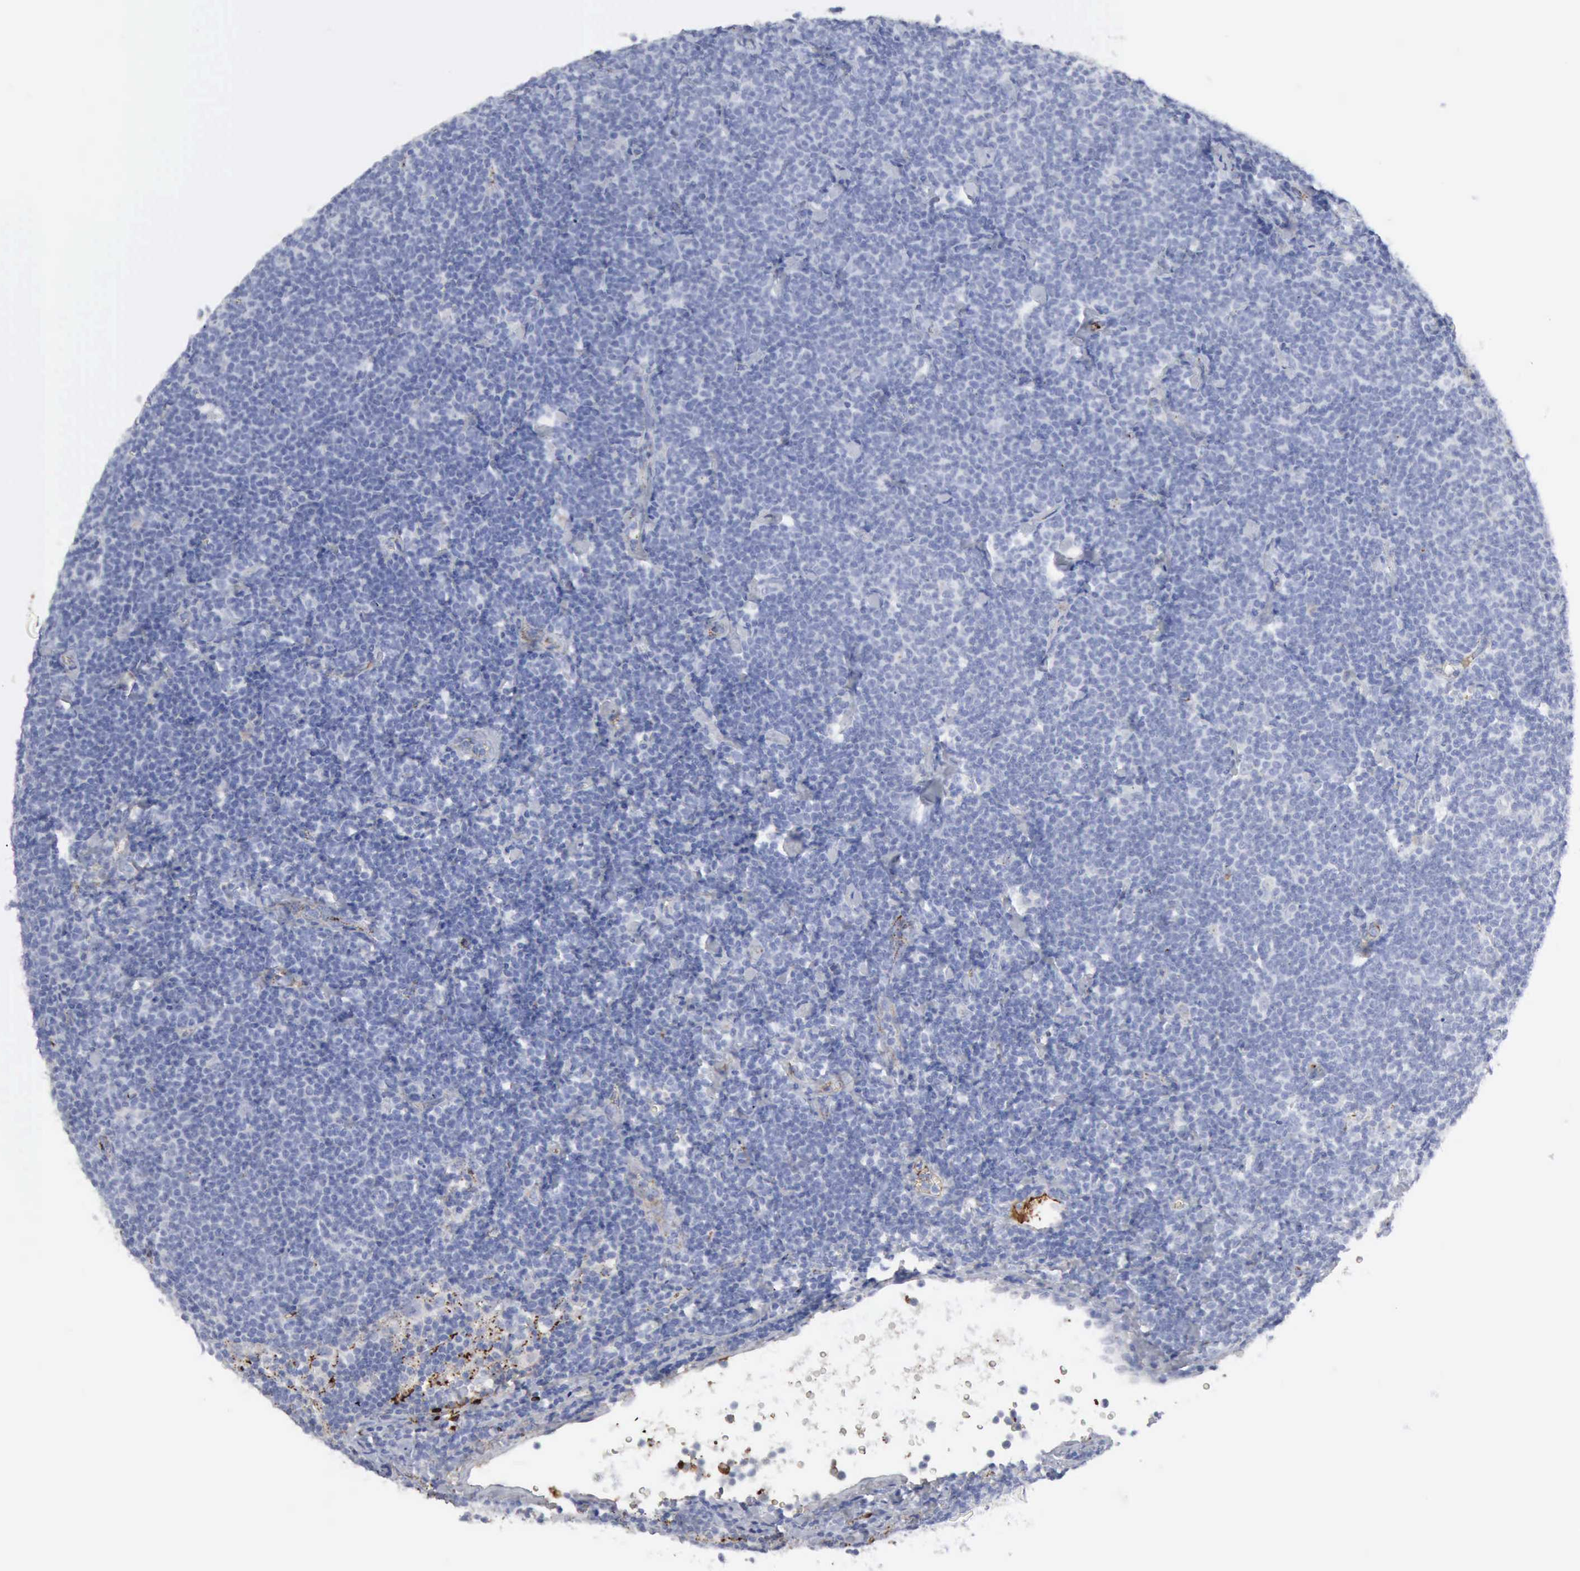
{"staining": {"intensity": "negative", "quantity": "none", "location": "none"}, "tissue": "lymphoma", "cell_type": "Tumor cells", "image_type": "cancer", "snomed": [{"axis": "morphology", "description": "Malignant lymphoma, non-Hodgkin's type, Low grade"}, {"axis": "topography", "description": "Lymph node"}], "caption": "There is no significant staining in tumor cells of low-grade malignant lymphoma, non-Hodgkin's type. The staining is performed using DAB (3,3'-diaminobenzidine) brown chromogen with nuclei counter-stained in using hematoxylin.", "gene": "C4BPA", "patient": {"sex": "male", "age": 65}}